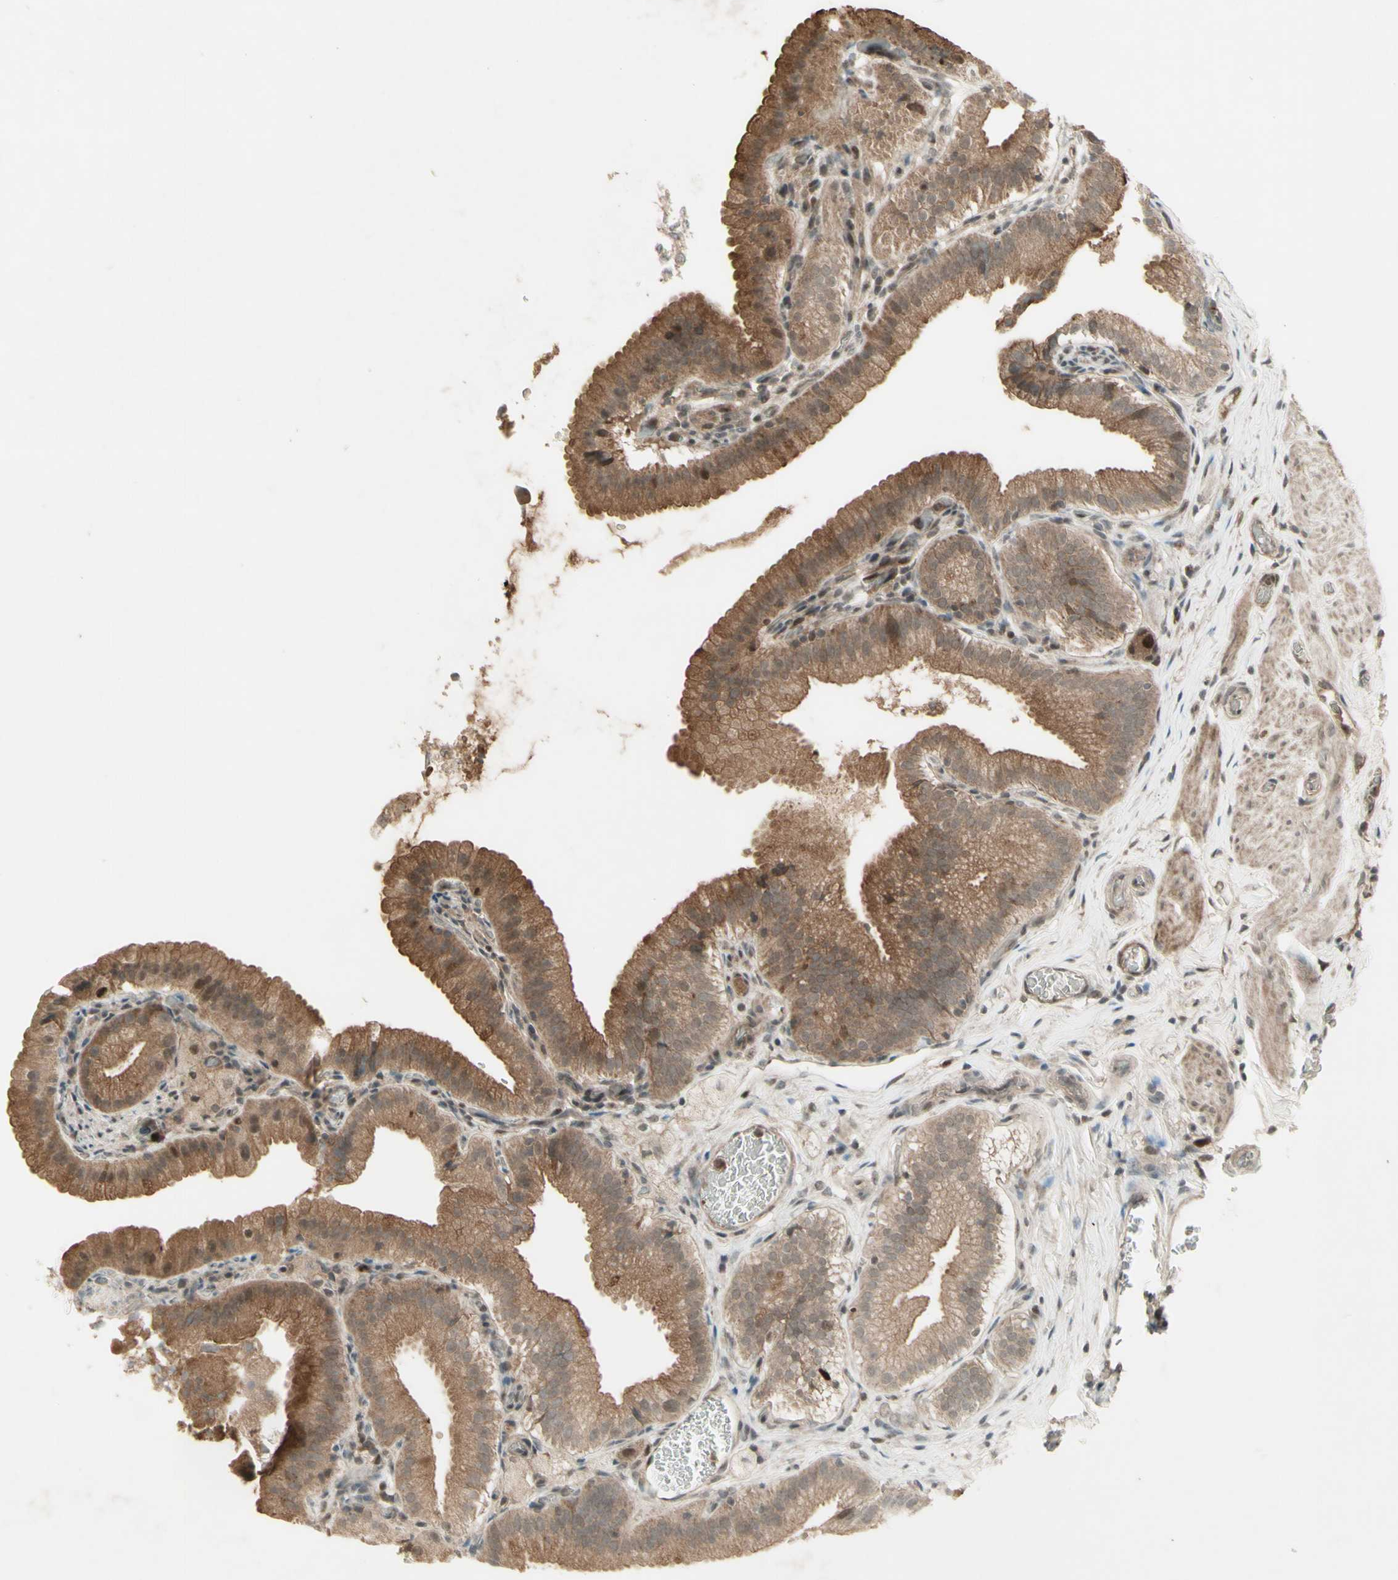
{"staining": {"intensity": "moderate", "quantity": ">75%", "location": "cytoplasmic/membranous"}, "tissue": "gallbladder", "cell_type": "Glandular cells", "image_type": "normal", "snomed": [{"axis": "morphology", "description": "Normal tissue, NOS"}, {"axis": "topography", "description": "Gallbladder"}], "caption": "Gallbladder stained with DAB (3,3'-diaminobenzidine) IHC reveals medium levels of moderate cytoplasmic/membranous expression in about >75% of glandular cells. (IHC, brightfield microscopy, high magnification).", "gene": "MSH6", "patient": {"sex": "male", "age": 54}}